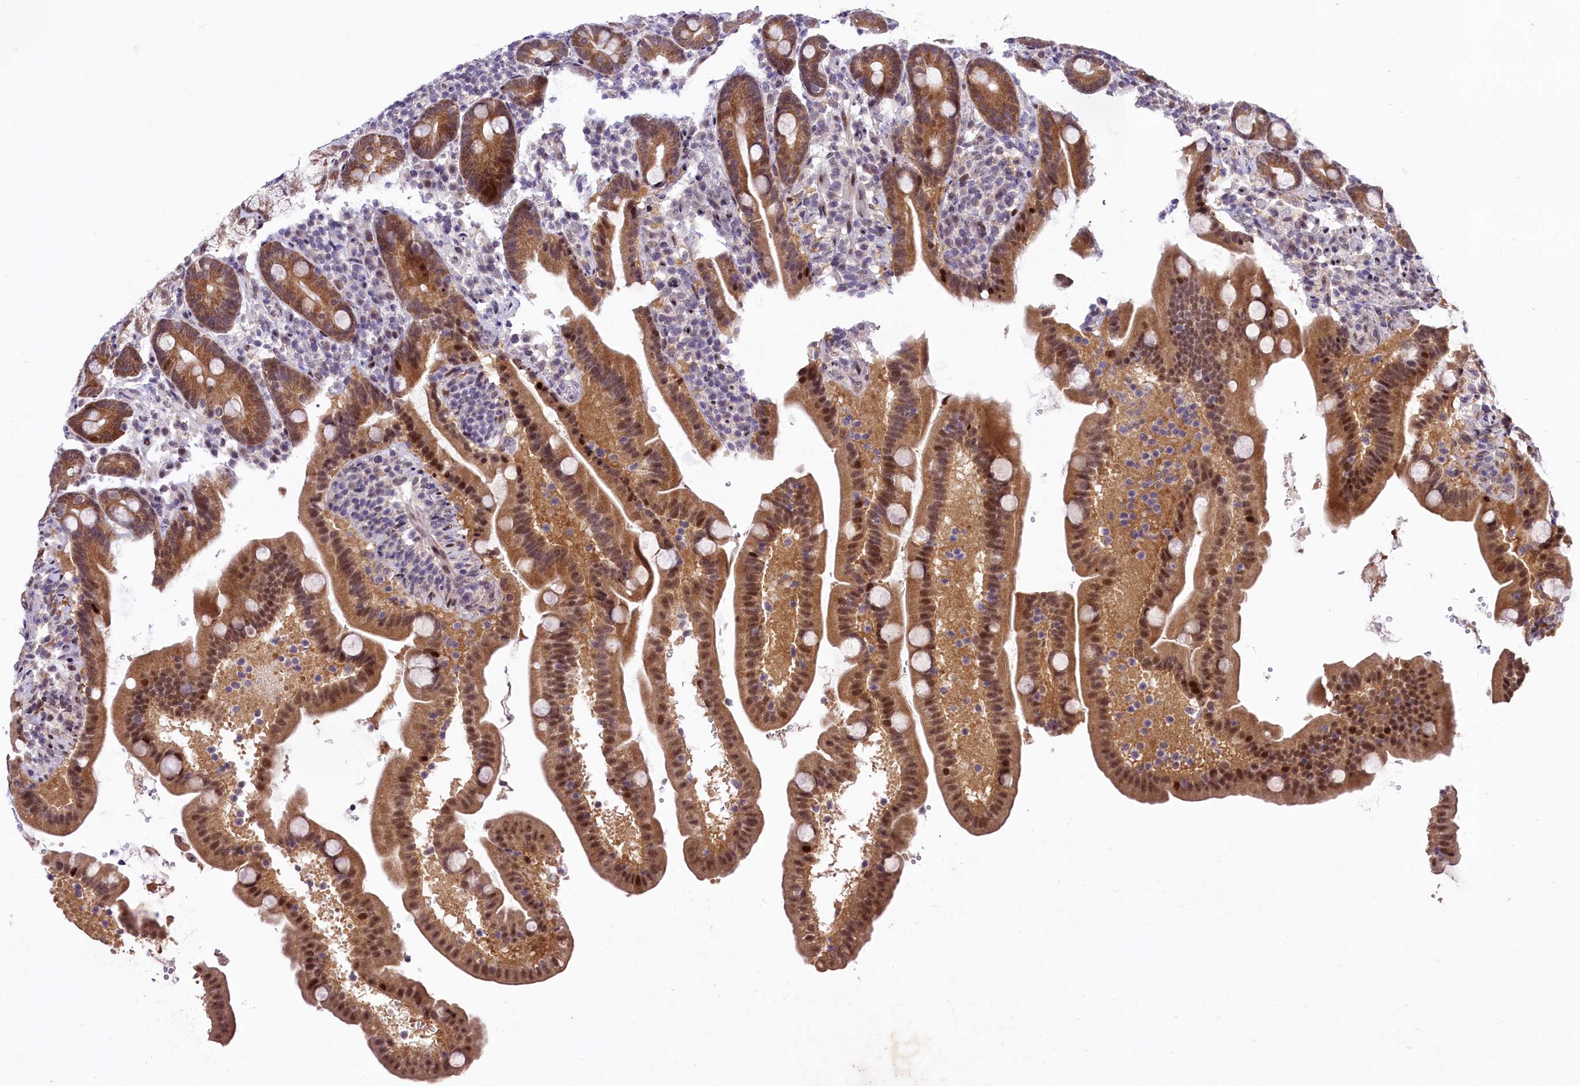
{"staining": {"intensity": "moderate", "quantity": ">75%", "location": "cytoplasmic/membranous,nuclear"}, "tissue": "duodenum", "cell_type": "Glandular cells", "image_type": "normal", "snomed": [{"axis": "morphology", "description": "Normal tissue, NOS"}, {"axis": "topography", "description": "Duodenum"}], "caption": "Immunohistochemistry (IHC) (DAB) staining of unremarkable human duodenum reveals moderate cytoplasmic/membranous,nuclear protein positivity in about >75% of glandular cells.", "gene": "ANKS3", "patient": {"sex": "male", "age": 54}}